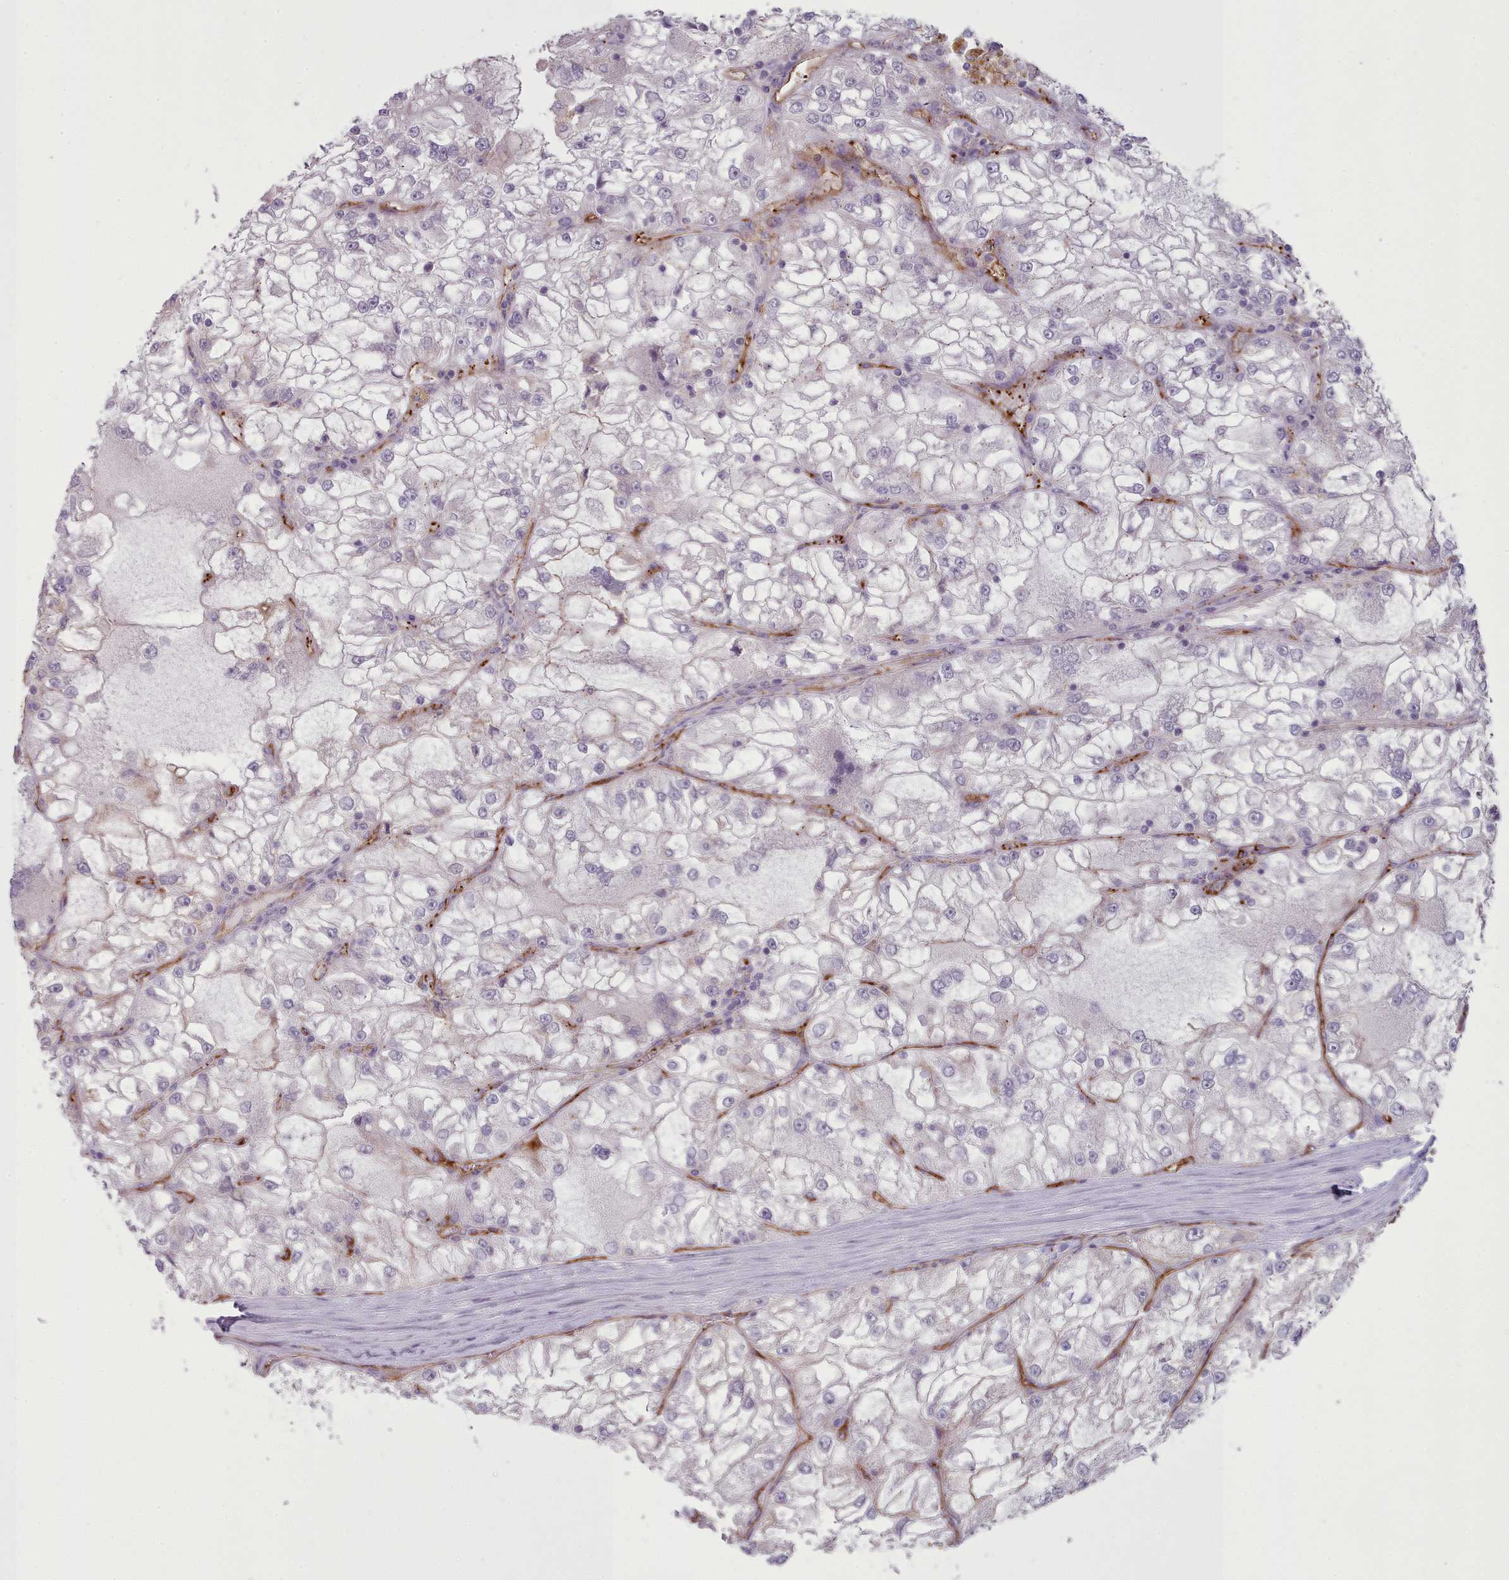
{"staining": {"intensity": "negative", "quantity": "none", "location": "none"}, "tissue": "renal cancer", "cell_type": "Tumor cells", "image_type": "cancer", "snomed": [{"axis": "morphology", "description": "Adenocarcinoma, NOS"}, {"axis": "topography", "description": "Kidney"}], "caption": "An image of renal cancer stained for a protein displays no brown staining in tumor cells. Nuclei are stained in blue.", "gene": "CD300LF", "patient": {"sex": "female", "age": 72}}